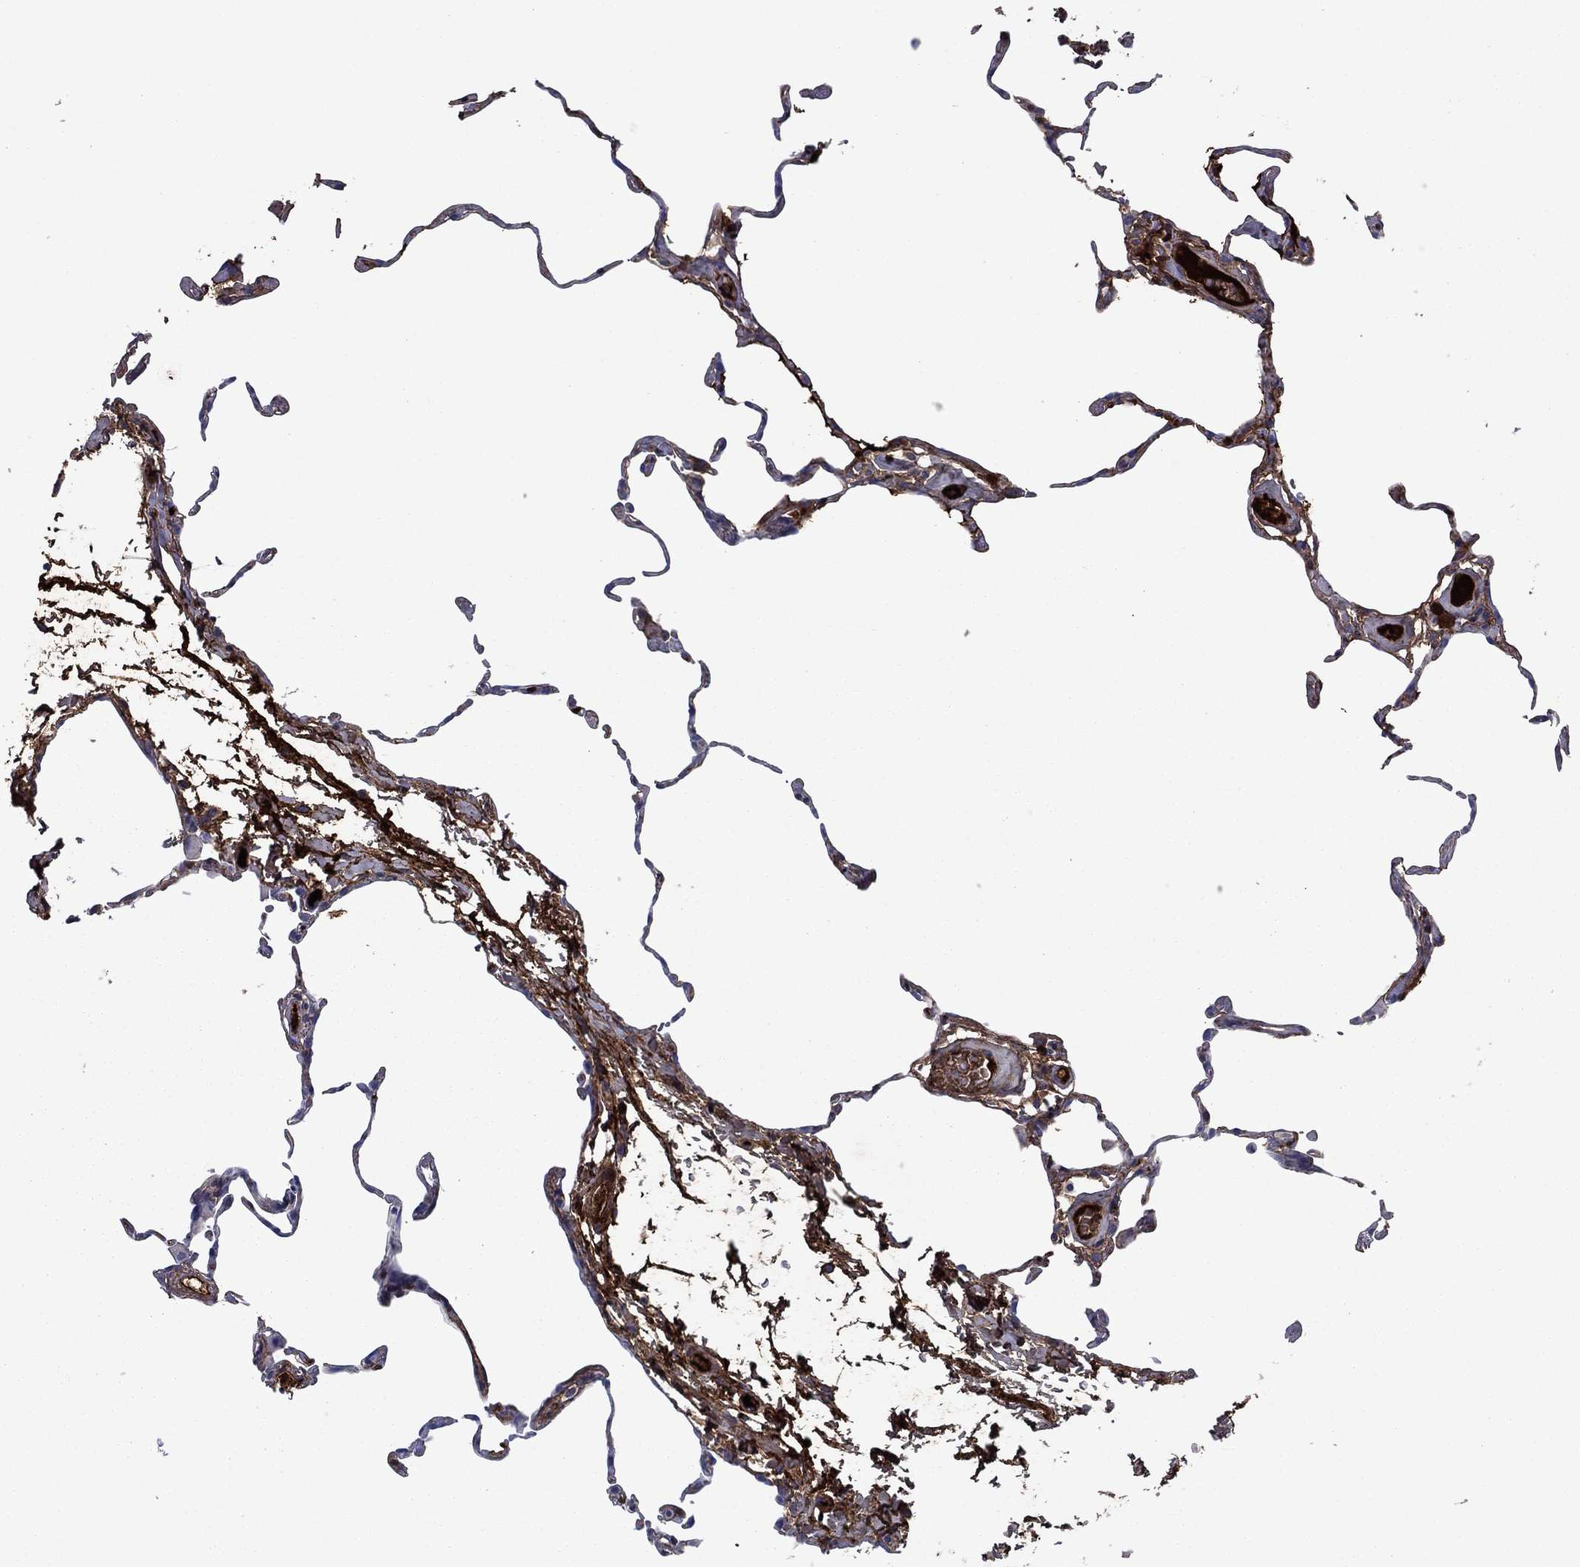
{"staining": {"intensity": "negative", "quantity": "none", "location": "none"}, "tissue": "lung", "cell_type": "Alveolar cells", "image_type": "normal", "snomed": [{"axis": "morphology", "description": "Normal tissue, NOS"}, {"axis": "topography", "description": "Lung"}], "caption": "Micrograph shows no protein staining in alveolar cells of normal lung. Nuclei are stained in blue.", "gene": "HPX", "patient": {"sex": "female", "age": 57}}